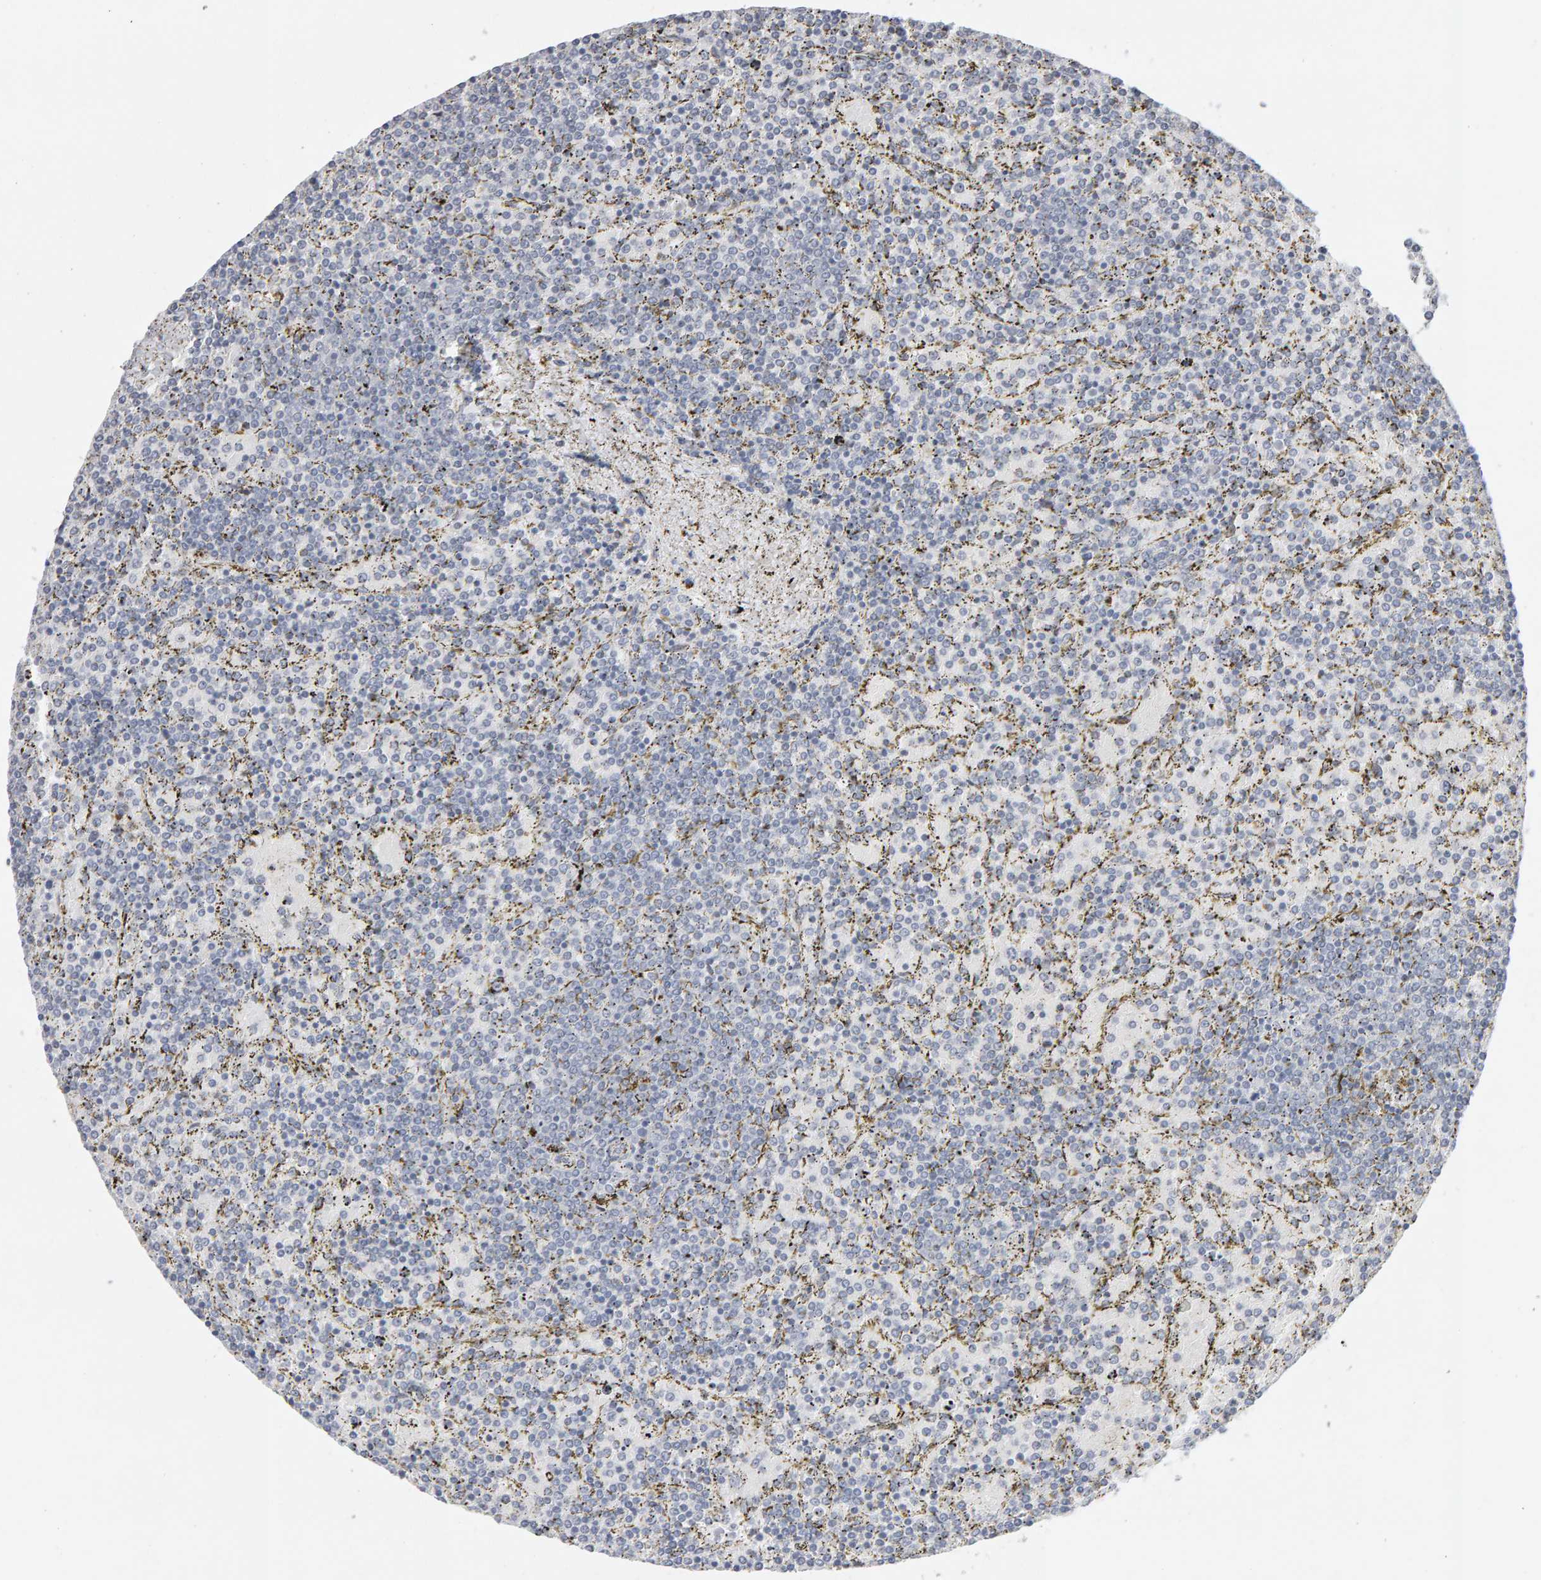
{"staining": {"intensity": "negative", "quantity": "none", "location": "none"}, "tissue": "lymphoma", "cell_type": "Tumor cells", "image_type": "cancer", "snomed": [{"axis": "morphology", "description": "Malignant lymphoma, non-Hodgkin's type, Low grade"}, {"axis": "topography", "description": "Spleen"}], "caption": "Immunohistochemistry histopathology image of neoplastic tissue: low-grade malignant lymphoma, non-Hodgkin's type stained with DAB (3,3'-diaminobenzidine) exhibits no significant protein staining in tumor cells. Brightfield microscopy of immunohistochemistry (IHC) stained with DAB (3,3'-diaminobenzidine) (brown) and hematoxylin (blue), captured at high magnification.", "gene": "HNF4A", "patient": {"sex": "female", "age": 77}}